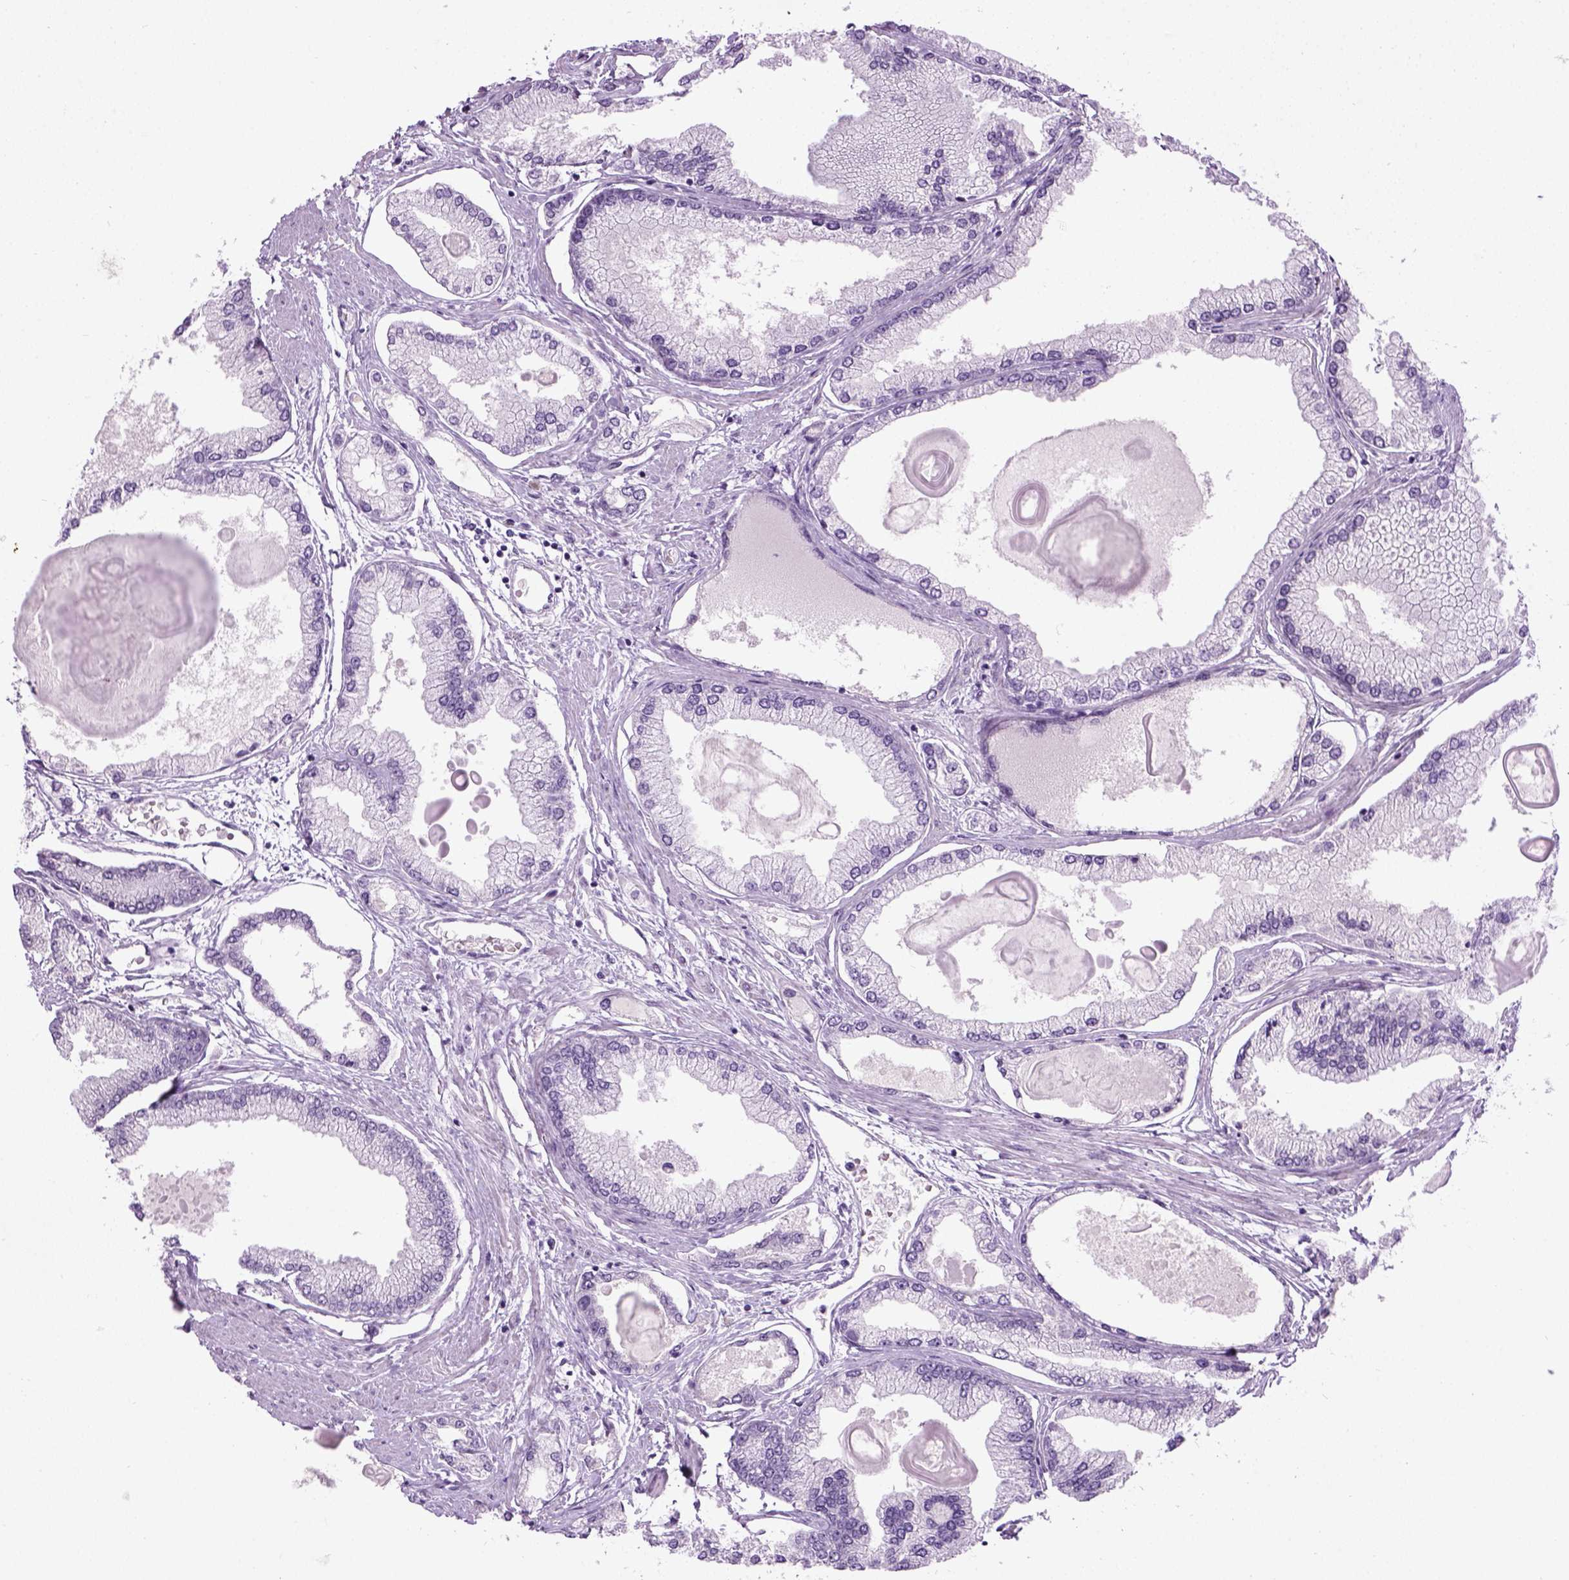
{"staining": {"intensity": "negative", "quantity": "none", "location": "none"}, "tissue": "prostate cancer", "cell_type": "Tumor cells", "image_type": "cancer", "snomed": [{"axis": "morphology", "description": "Adenocarcinoma, High grade"}, {"axis": "topography", "description": "Prostate"}], "caption": "High magnification brightfield microscopy of prostate cancer (adenocarcinoma (high-grade)) stained with DAB (brown) and counterstained with hematoxylin (blue): tumor cells show no significant positivity.", "gene": "GABRB2", "patient": {"sex": "male", "age": 68}}